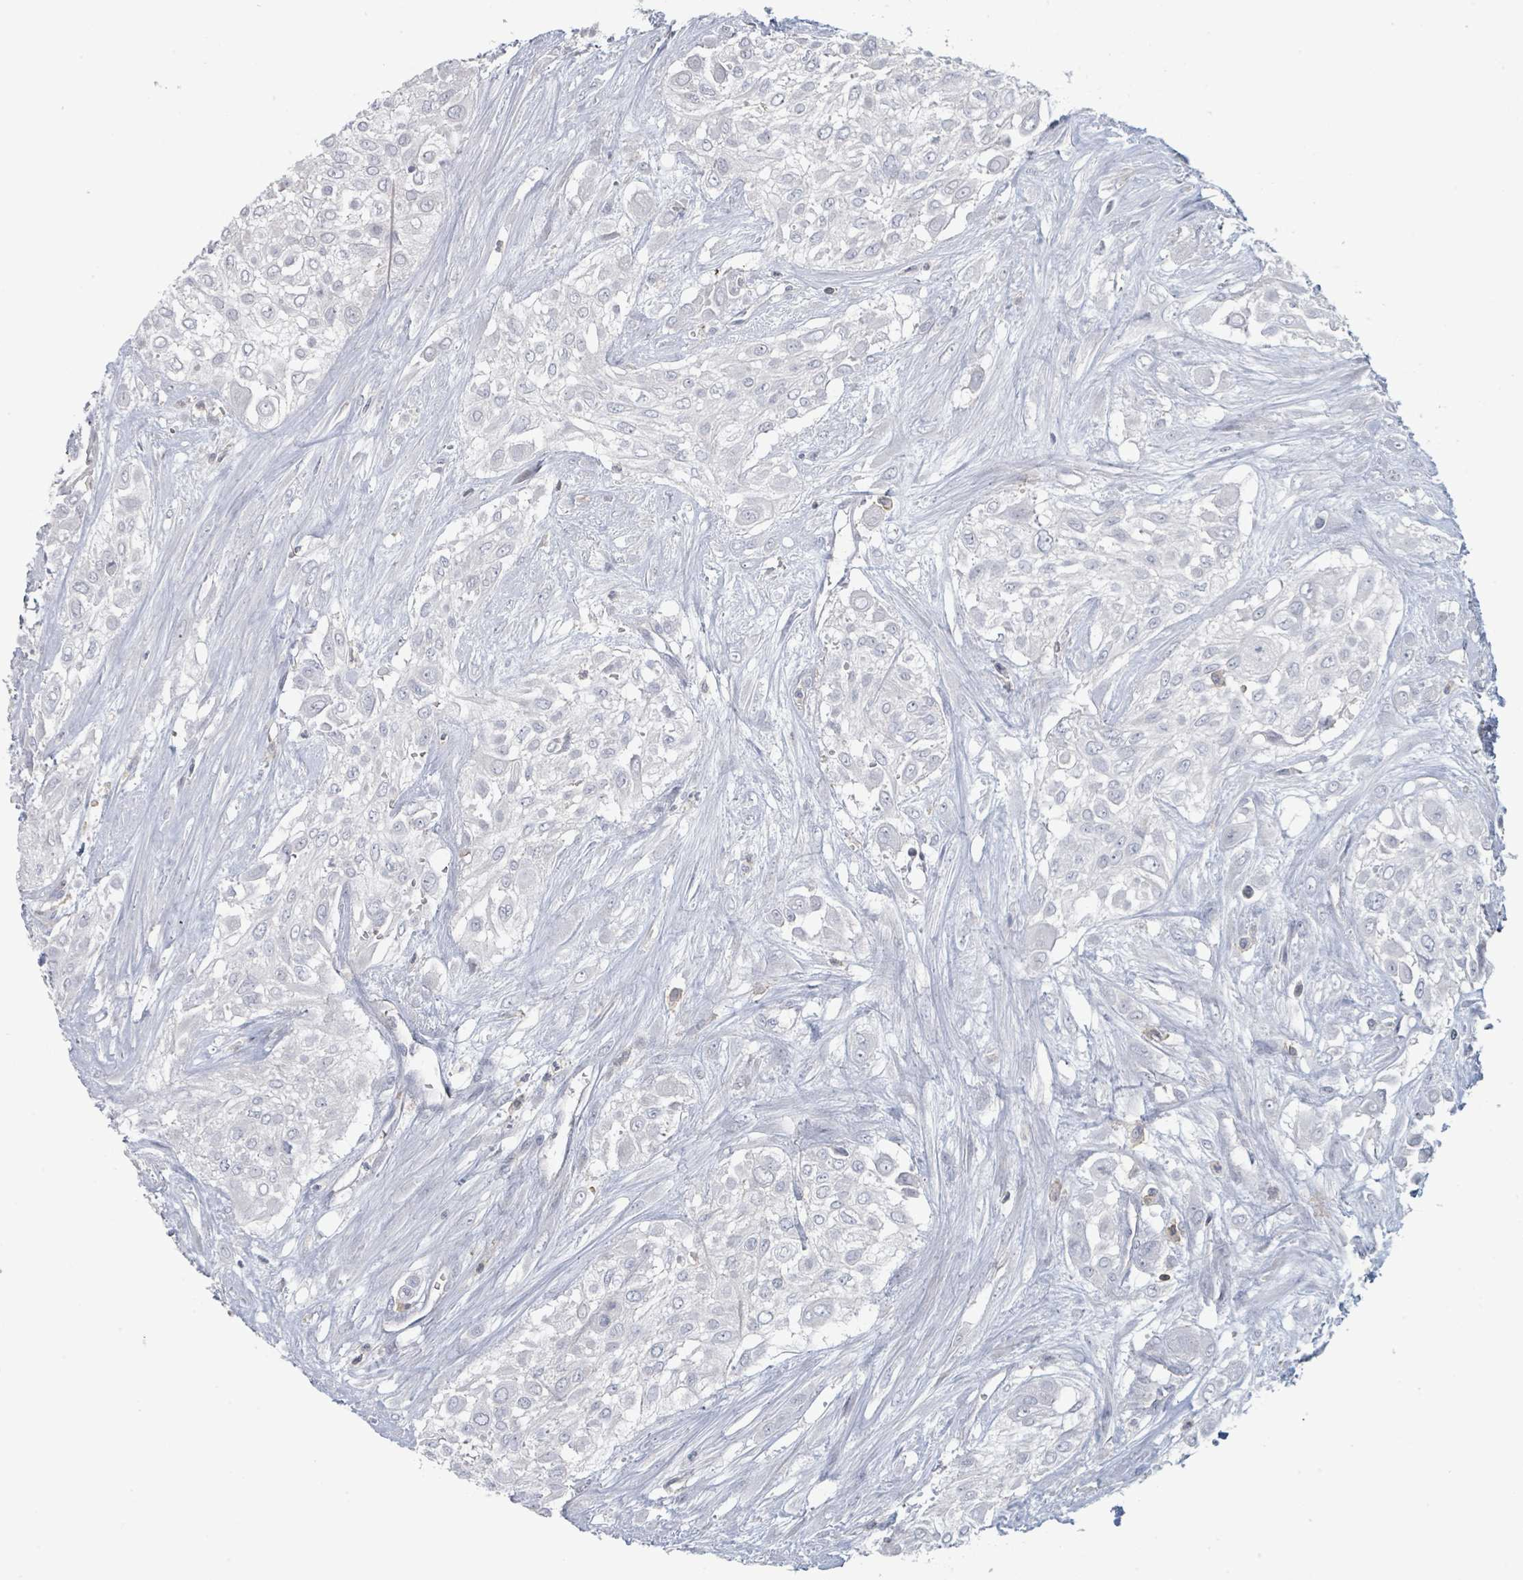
{"staining": {"intensity": "negative", "quantity": "none", "location": "none"}, "tissue": "urothelial cancer", "cell_type": "Tumor cells", "image_type": "cancer", "snomed": [{"axis": "morphology", "description": "Urothelial carcinoma, High grade"}, {"axis": "topography", "description": "Urinary bladder"}], "caption": "A photomicrograph of human urothelial cancer is negative for staining in tumor cells. (Brightfield microscopy of DAB (3,3'-diaminobenzidine) immunohistochemistry (IHC) at high magnification).", "gene": "TNFRSF14", "patient": {"sex": "male", "age": 57}}